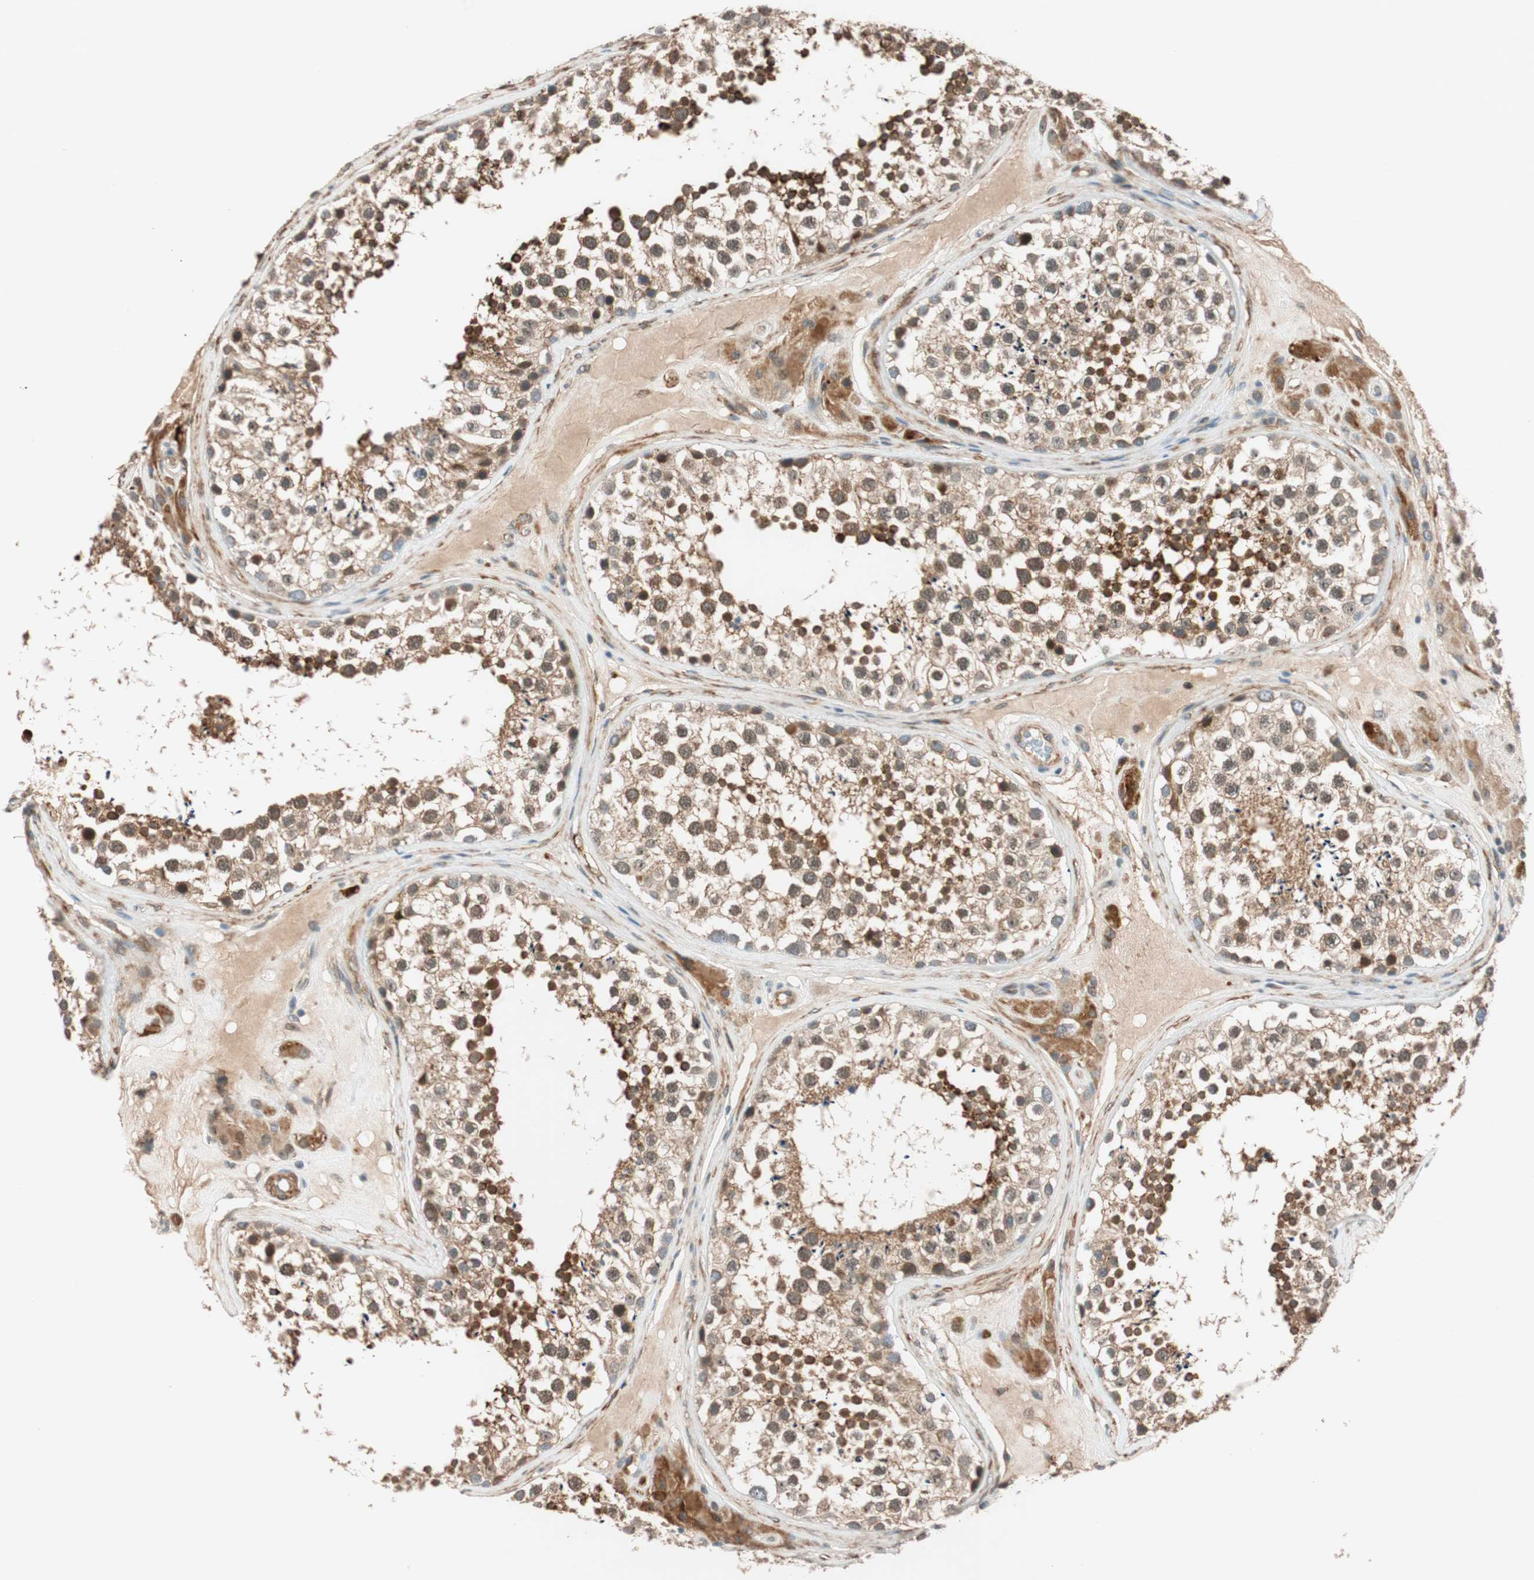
{"staining": {"intensity": "strong", "quantity": "<25%", "location": "cytoplasmic/membranous,nuclear"}, "tissue": "testis", "cell_type": "Cells in seminiferous ducts", "image_type": "normal", "snomed": [{"axis": "morphology", "description": "Normal tissue, NOS"}, {"axis": "topography", "description": "Testis"}], "caption": "Immunohistochemical staining of benign testis demonstrates medium levels of strong cytoplasmic/membranous,nuclear expression in about <25% of cells in seminiferous ducts.", "gene": "EPHA6", "patient": {"sex": "male", "age": 46}}